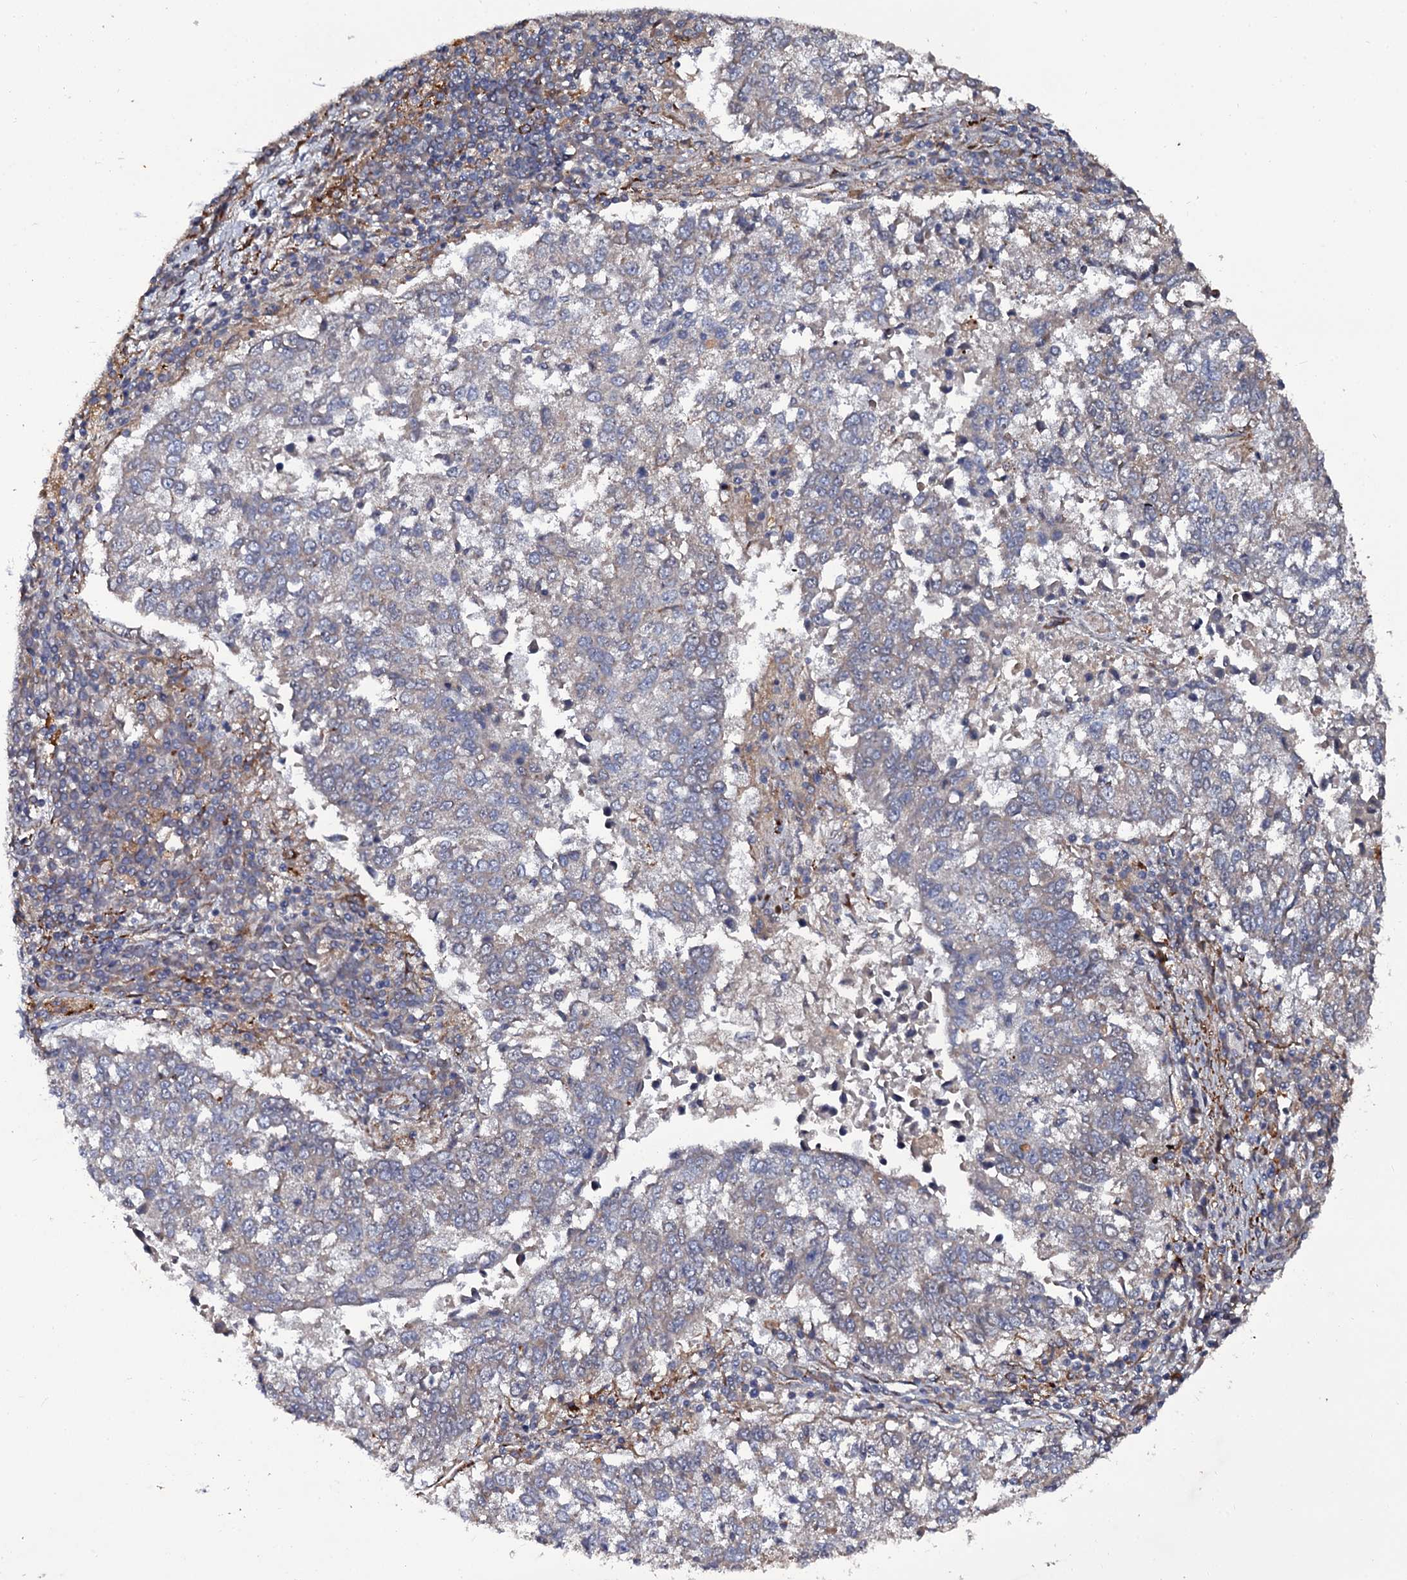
{"staining": {"intensity": "weak", "quantity": "<25%", "location": "cytoplasmic/membranous"}, "tissue": "lung cancer", "cell_type": "Tumor cells", "image_type": "cancer", "snomed": [{"axis": "morphology", "description": "Squamous cell carcinoma, NOS"}, {"axis": "topography", "description": "Lung"}], "caption": "High magnification brightfield microscopy of lung cancer (squamous cell carcinoma) stained with DAB (3,3'-diaminobenzidine) (brown) and counterstained with hematoxylin (blue): tumor cells show no significant positivity.", "gene": "LRRC28", "patient": {"sex": "male", "age": 73}}